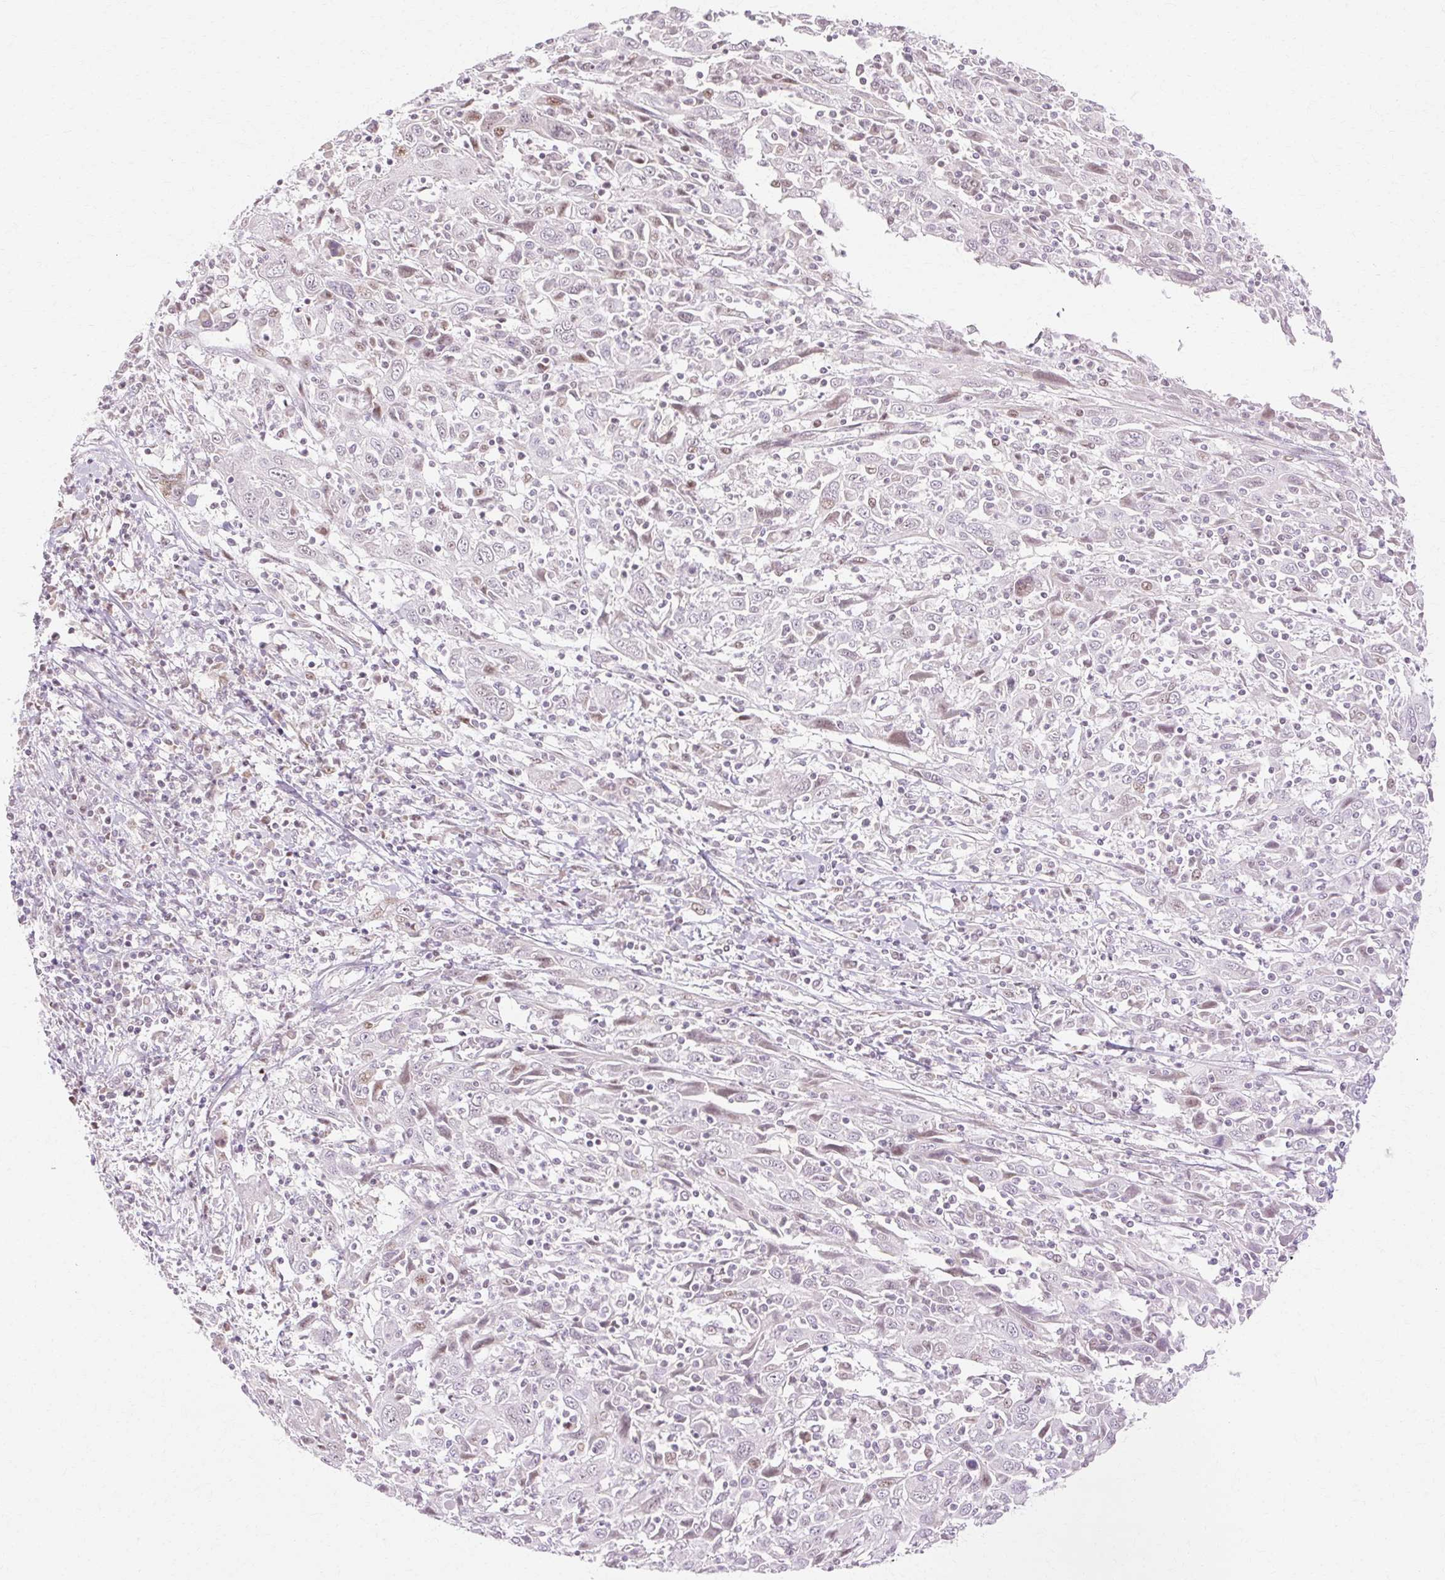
{"staining": {"intensity": "weak", "quantity": "<25%", "location": "nuclear"}, "tissue": "cervical cancer", "cell_type": "Tumor cells", "image_type": "cancer", "snomed": [{"axis": "morphology", "description": "Squamous cell carcinoma, NOS"}, {"axis": "topography", "description": "Cervix"}], "caption": "Micrograph shows no protein expression in tumor cells of cervical cancer (squamous cell carcinoma) tissue.", "gene": "C3orf49", "patient": {"sex": "female", "age": 46}}